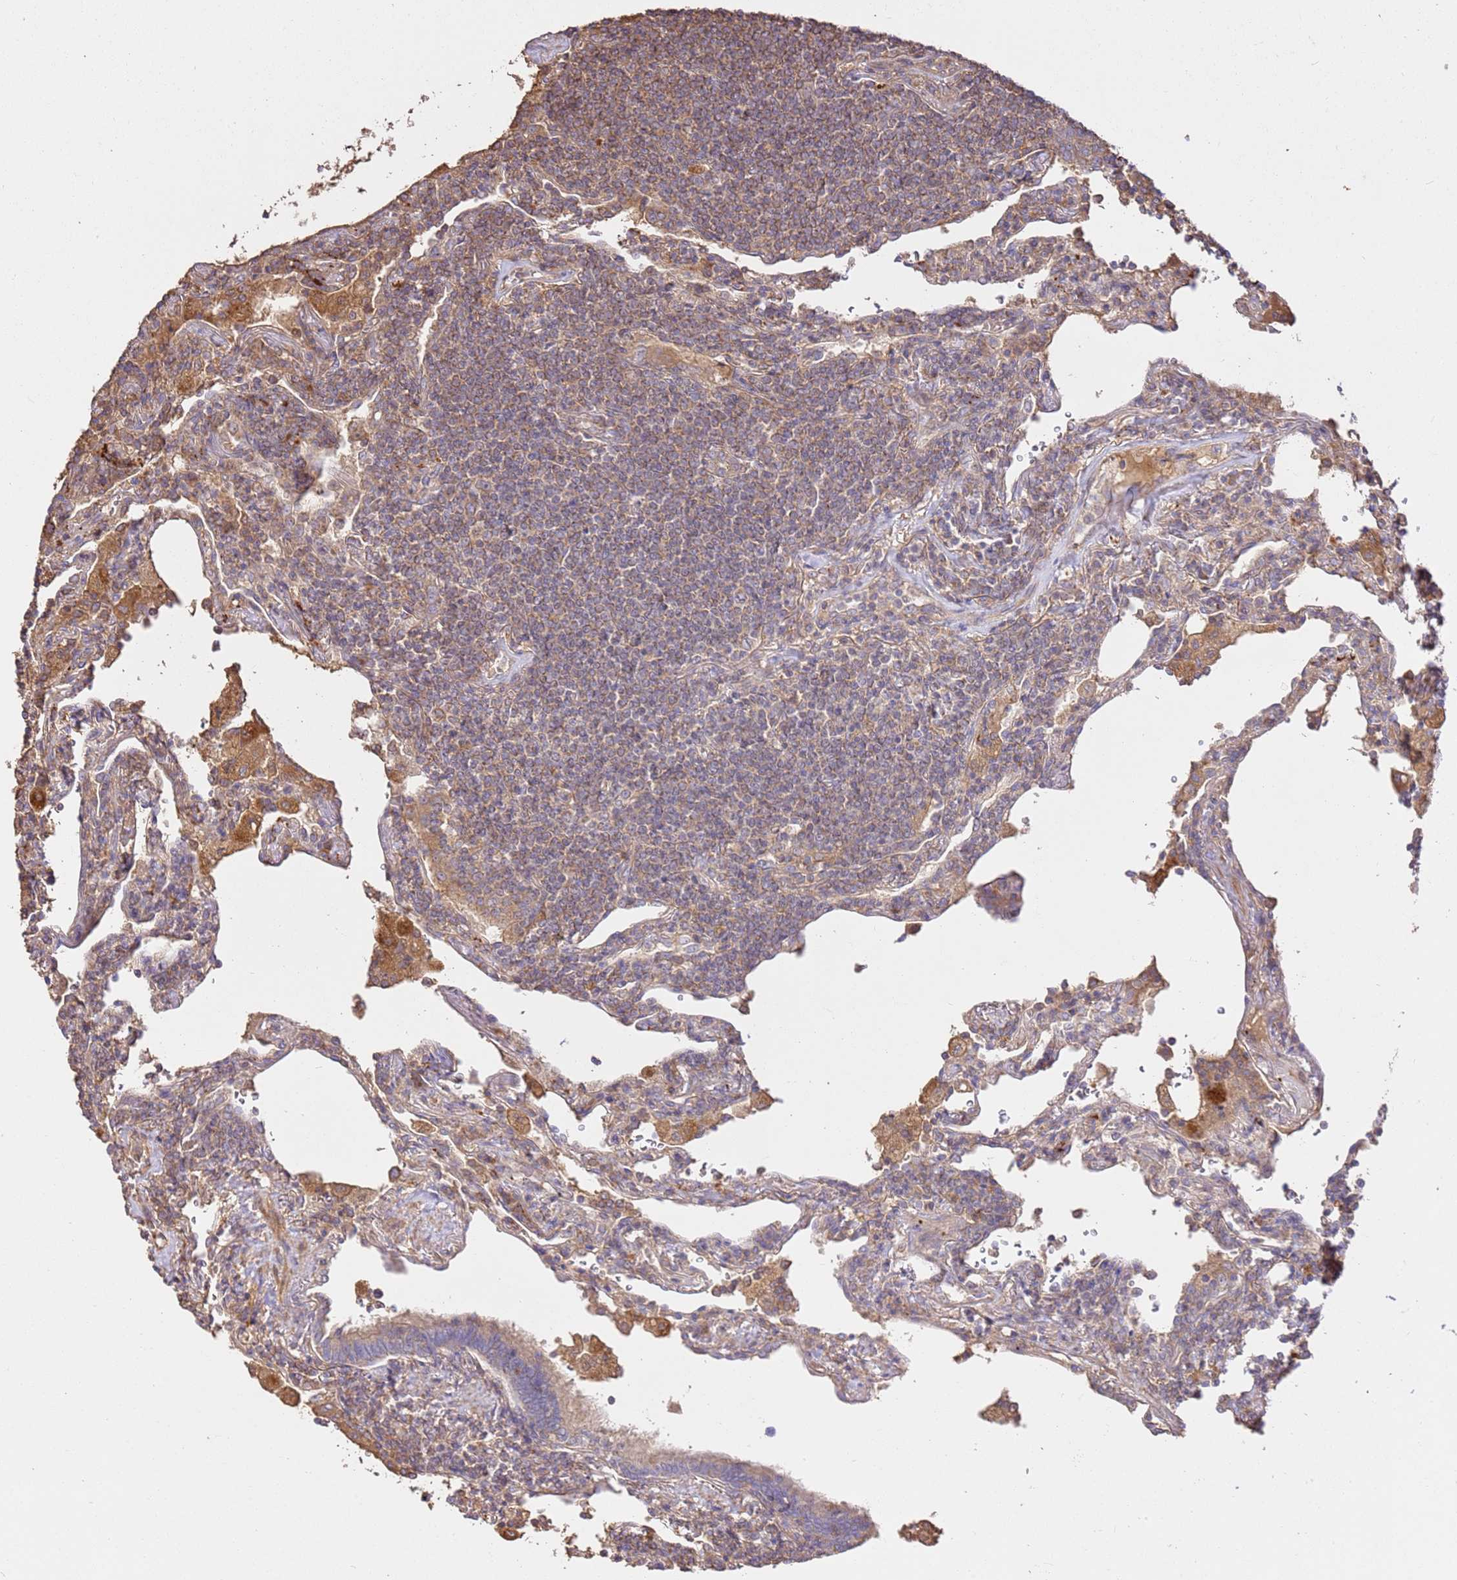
{"staining": {"intensity": "weak", "quantity": "25%-75%", "location": "cytoplasmic/membranous"}, "tissue": "lymphoma", "cell_type": "Tumor cells", "image_type": "cancer", "snomed": [{"axis": "morphology", "description": "Malignant lymphoma, non-Hodgkin's type, Low grade"}, {"axis": "topography", "description": "Lung"}], "caption": "Immunohistochemical staining of human lymphoma demonstrates low levels of weak cytoplasmic/membranous staining in approximately 25%-75% of tumor cells. The staining is performed using DAB brown chromogen to label protein expression. The nuclei are counter-stained blue using hematoxylin.", "gene": "CEP55", "patient": {"sex": "female", "age": 71}}